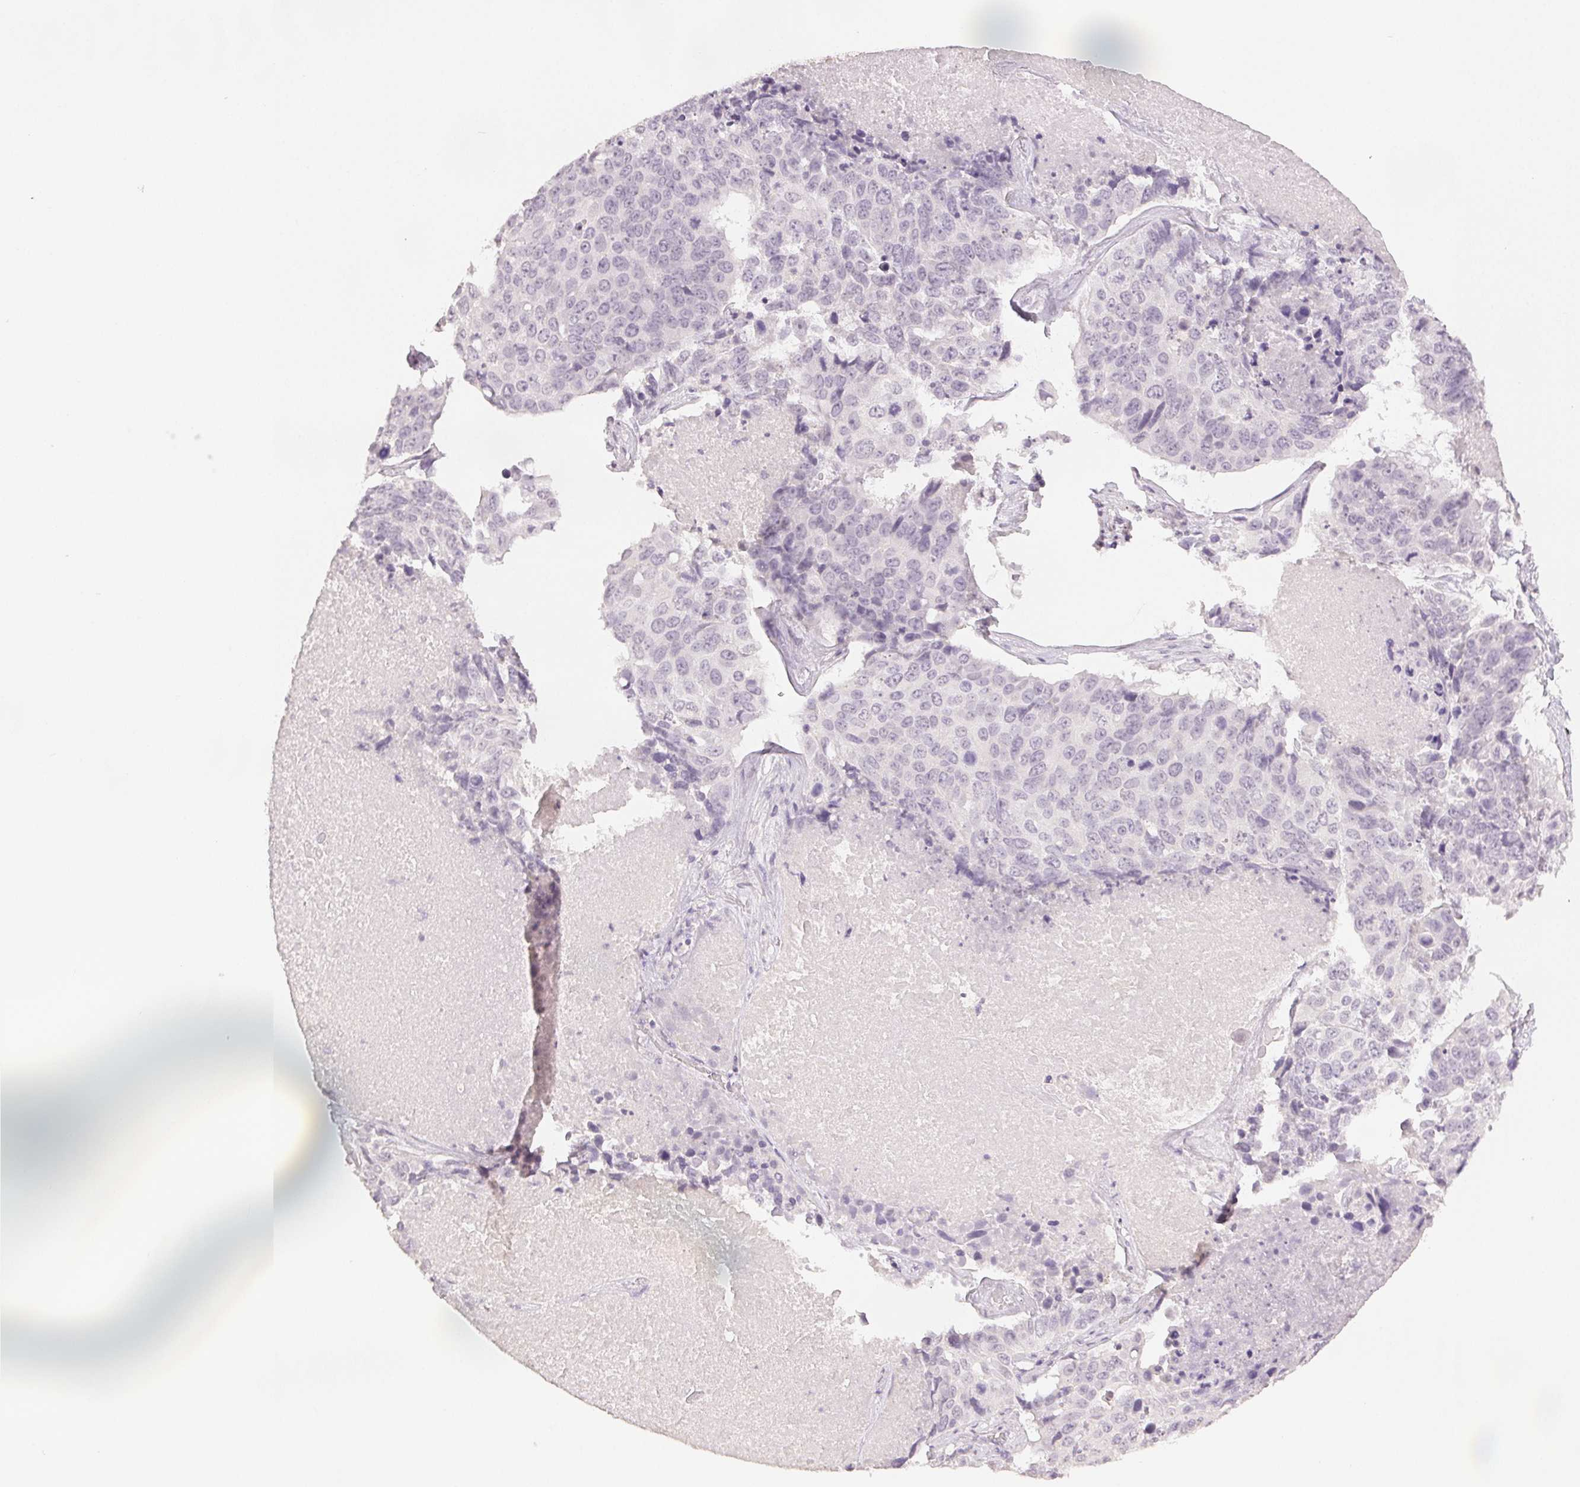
{"staining": {"intensity": "negative", "quantity": "none", "location": "none"}, "tissue": "lung cancer", "cell_type": "Tumor cells", "image_type": "cancer", "snomed": [{"axis": "morphology", "description": "Normal tissue, NOS"}, {"axis": "morphology", "description": "Squamous cell carcinoma, NOS"}, {"axis": "topography", "description": "Bronchus"}, {"axis": "topography", "description": "Lung"}], "caption": "Lung cancer was stained to show a protein in brown. There is no significant positivity in tumor cells.", "gene": "SCGN", "patient": {"sex": "male", "age": 64}}